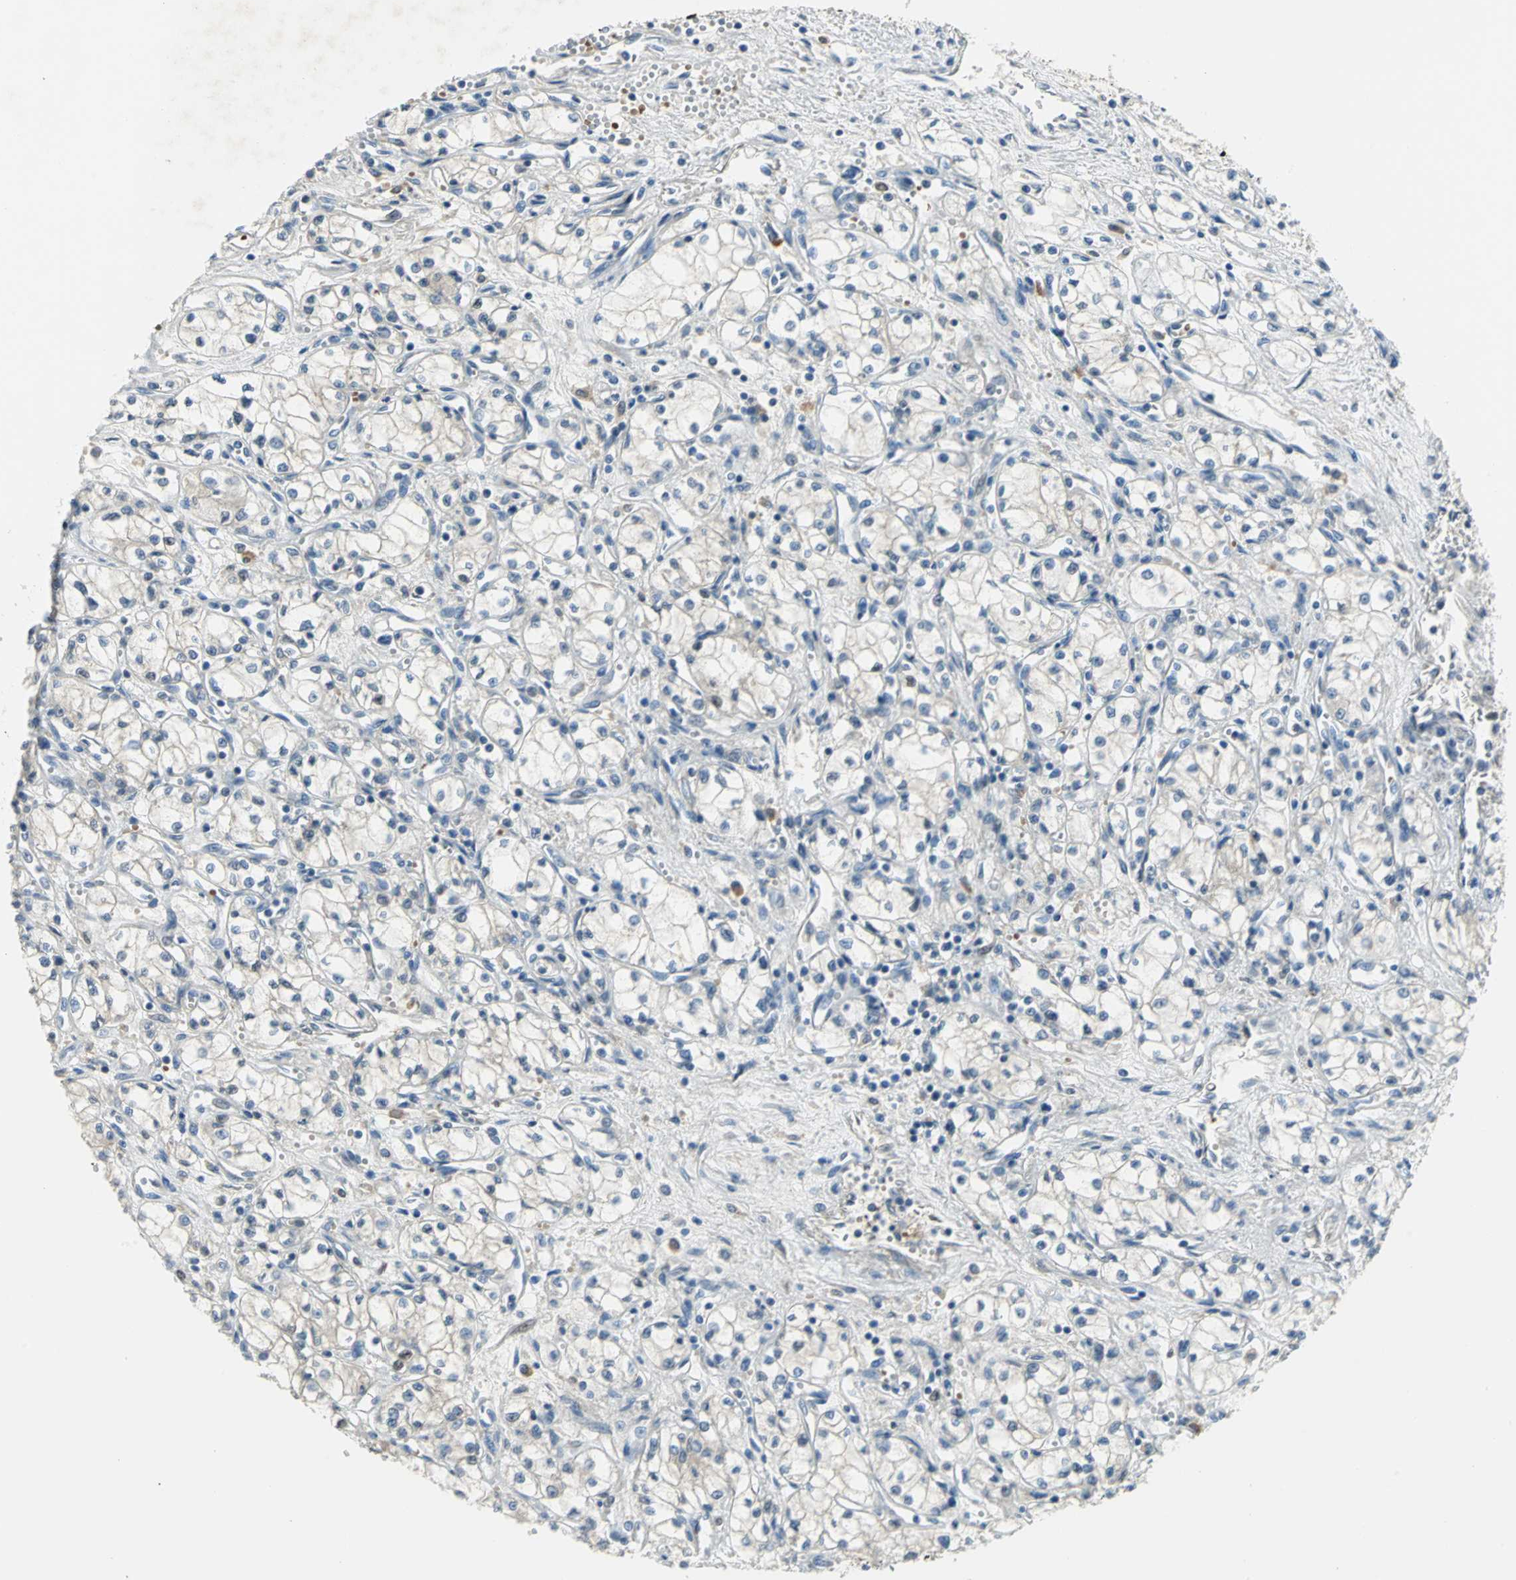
{"staining": {"intensity": "negative", "quantity": "none", "location": "none"}, "tissue": "renal cancer", "cell_type": "Tumor cells", "image_type": "cancer", "snomed": [{"axis": "morphology", "description": "Normal tissue, NOS"}, {"axis": "morphology", "description": "Adenocarcinoma, NOS"}, {"axis": "topography", "description": "Kidney"}], "caption": "An immunohistochemistry (IHC) photomicrograph of renal cancer (adenocarcinoma) is shown. There is no staining in tumor cells of renal cancer (adenocarcinoma). (IHC, brightfield microscopy, high magnification).", "gene": "ZIC1", "patient": {"sex": "male", "age": 59}}